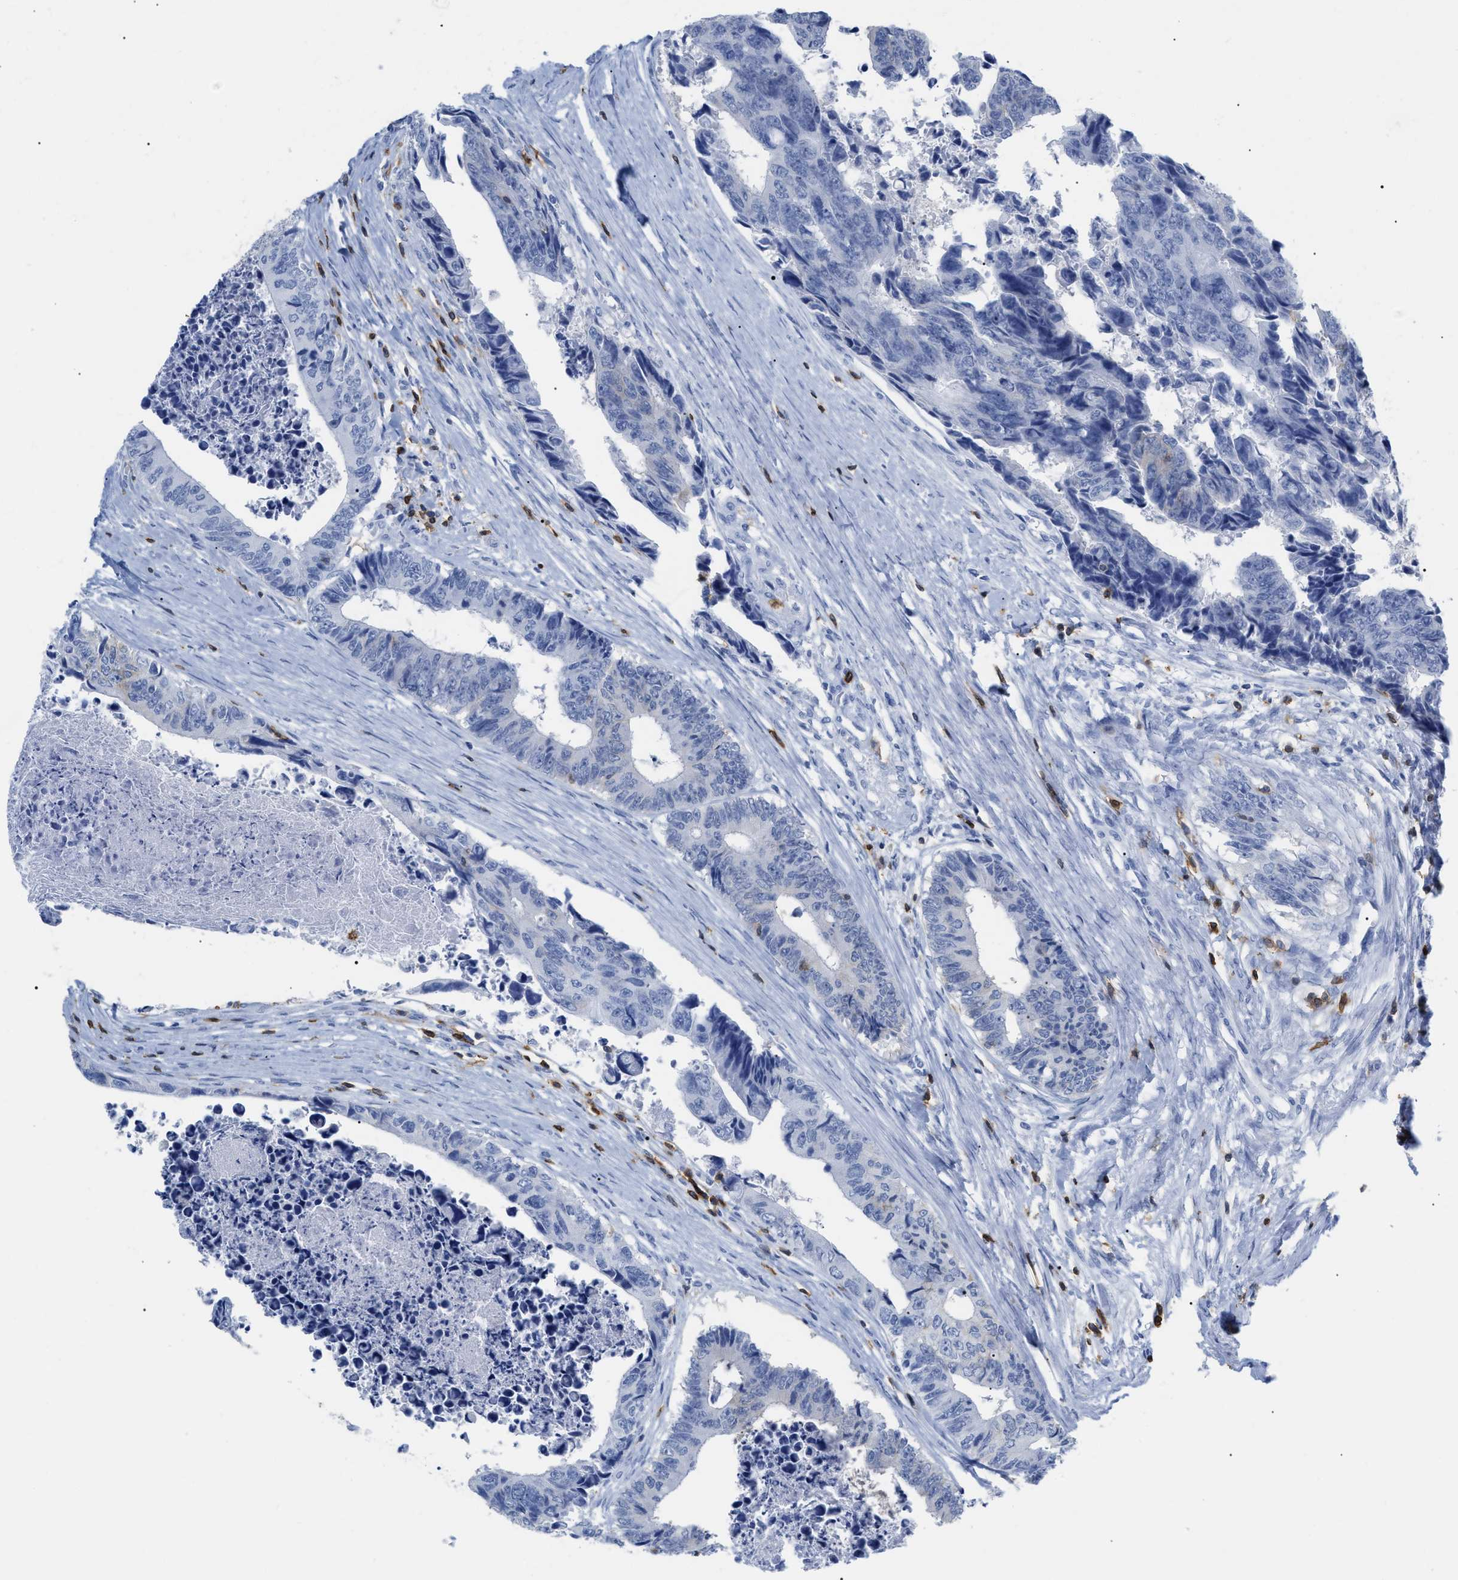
{"staining": {"intensity": "negative", "quantity": "none", "location": "none"}, "tissue": "colorectal cancer", "cell_type": "Tumor cells", "image_type": "cancer", "snomed": [{"axis": "morphology", "description": "Adenocarcinoma, NOS"}, {"axis": "topography", "description": "Rectum"}], "caption": "IHC image of neoplastic tissue: colorectal cancer (adenocarcinoma) stained with DAB exhibits no significant protein staining in tumor cells. (DAB (3,3'-diaminobenzidine) immunohistochemistry (IHC) visualized using brightfield microscopy, high magnification).", "gene": "CD5", "patient": {"sex": "male", "age": 84}}